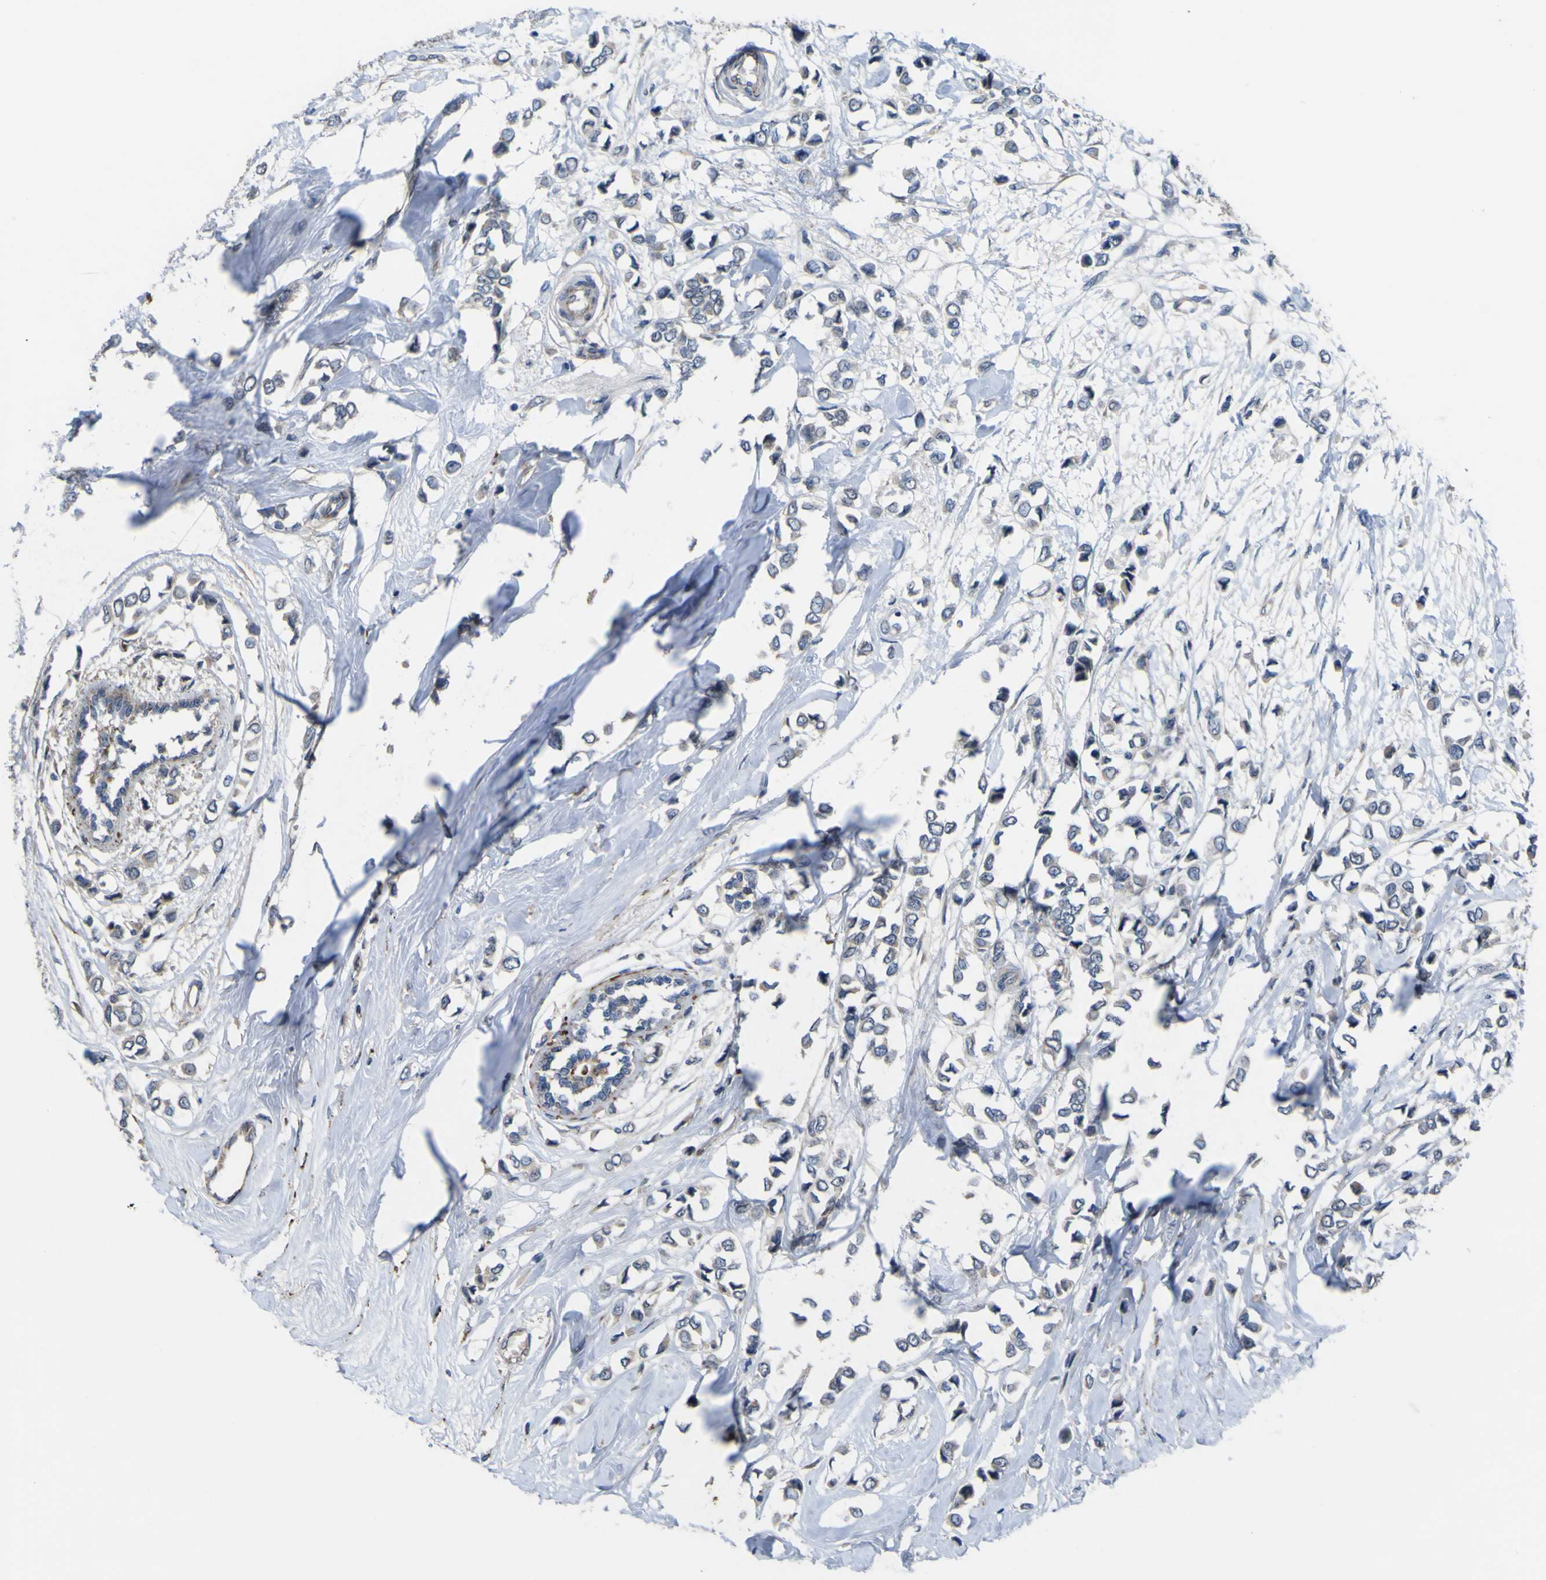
{"staining": {"intensity": "negative", "quantity": "none", "location": "none"}, "tissue": "breast cancer", "cell_type": "Tumor cells", "image_type": "cancer", "snomed": [{"axis": "morphology", "description": "Lobular carcinoma"}, {"axis": "topography", "description": "Breast"}], "caption": "Breast cancer was stained to show a protein in brown. There is no significant expression in tumor cells. (Brightfield microscopy of DAB immunohistochemistry (IHC) at high magnification).", "gene": "GPLD1", "patient": {"sex": "female", "age": 51}}